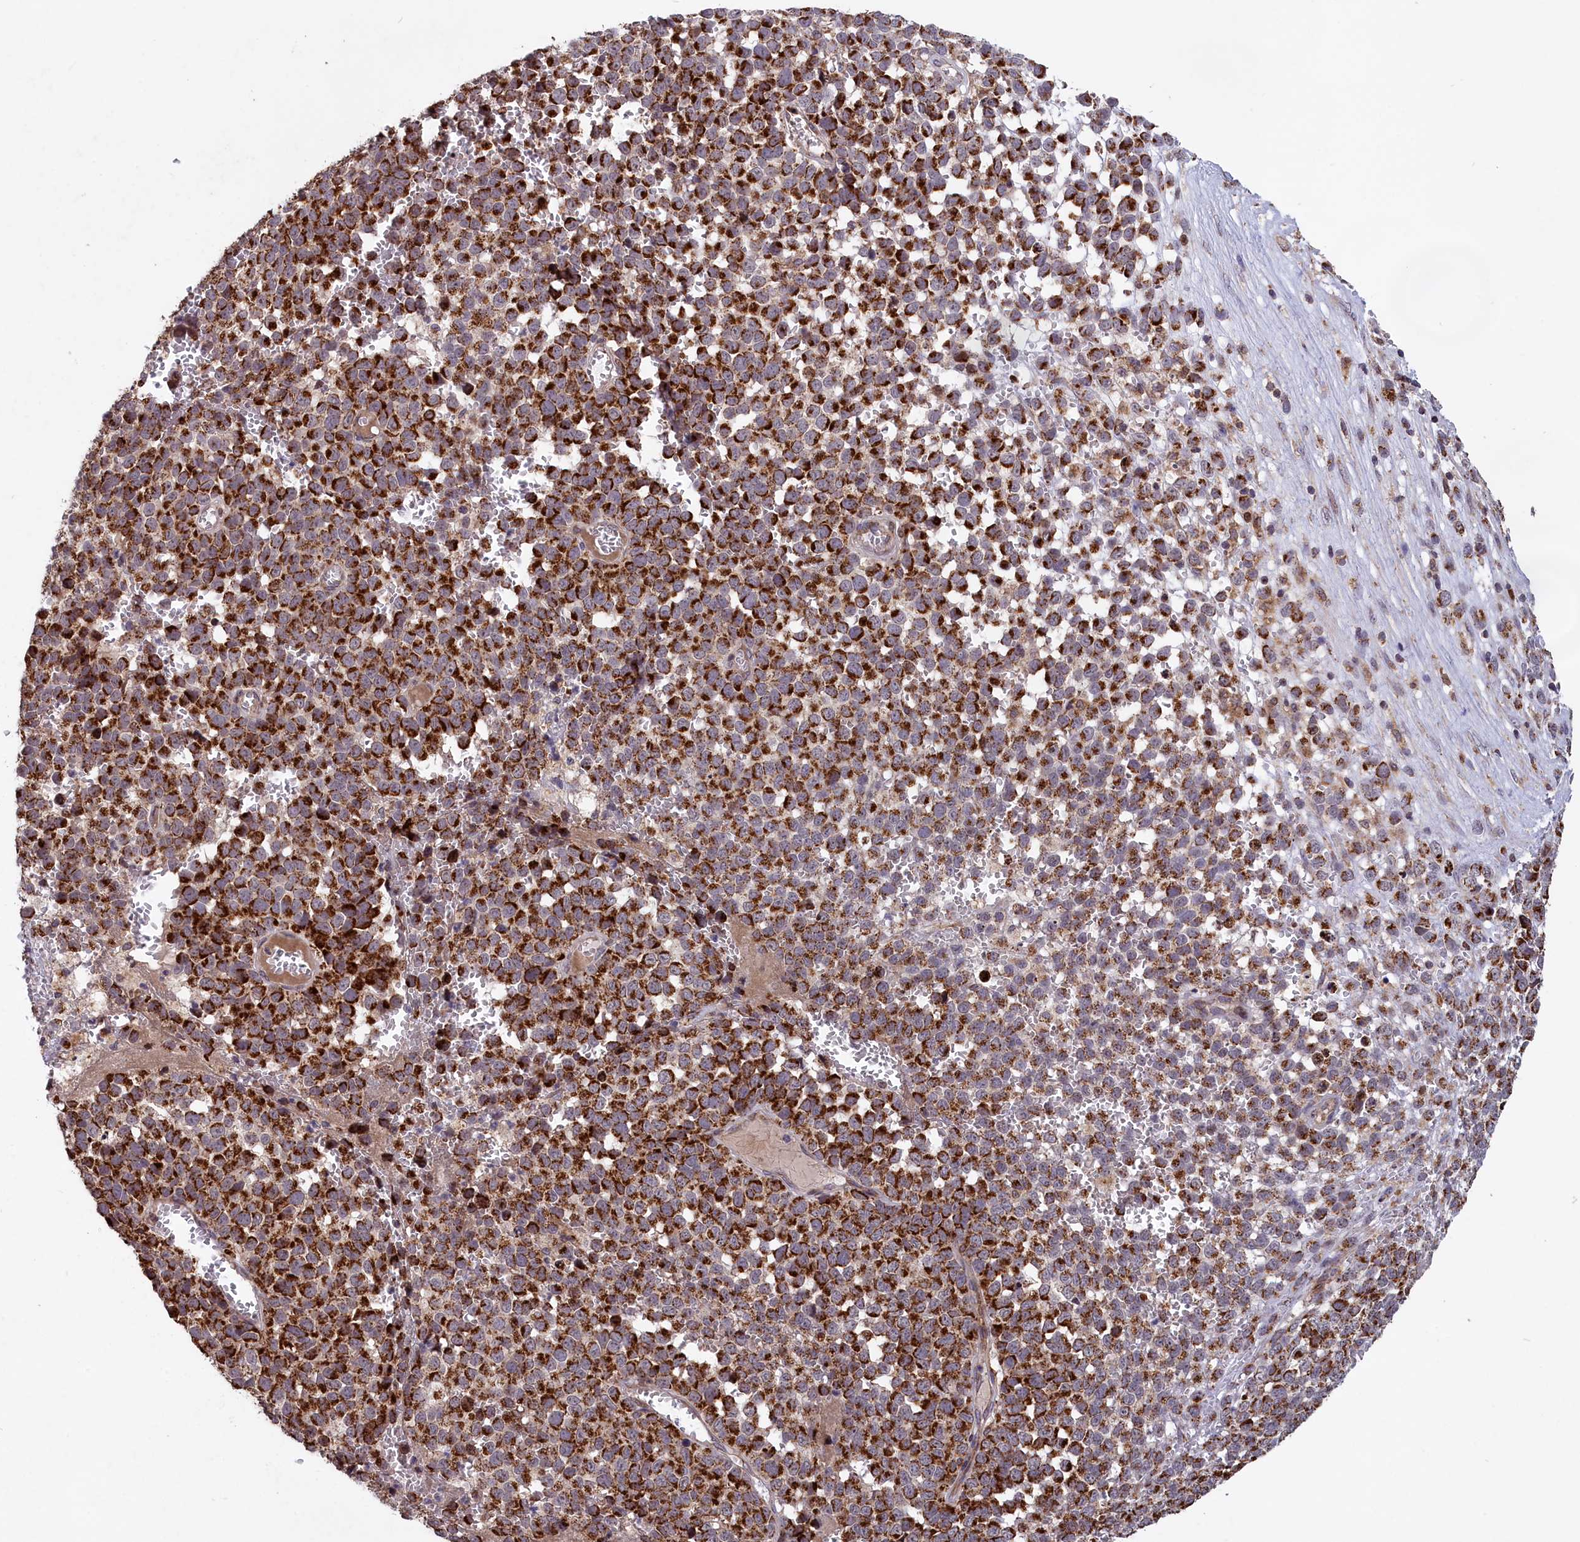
{"staining": {"intensity": "strong", "quantity": ">75%", "location": "cytoplasmic/membranous"}, "tissue": "melanoma", "cell_type": "Tumor cells", "image_type": "cancer", "snomed": [{"axis": "morphology", "description": "Malignant melanoma, NOS"}, {"axis": "topography", "description": "Nose, NOS"}], "caption": "DAB (3,3'-diaminobenzidine) immunohistochemical staining of melanoma displays strong cytoplasmic/membranous protein positivity in approximately >75% of tumor cells. (Brightfield microscopy of DAB IHC at high magnification).", "gene": "TIMM44", "patient": {"sex": "female", "age": 48}}